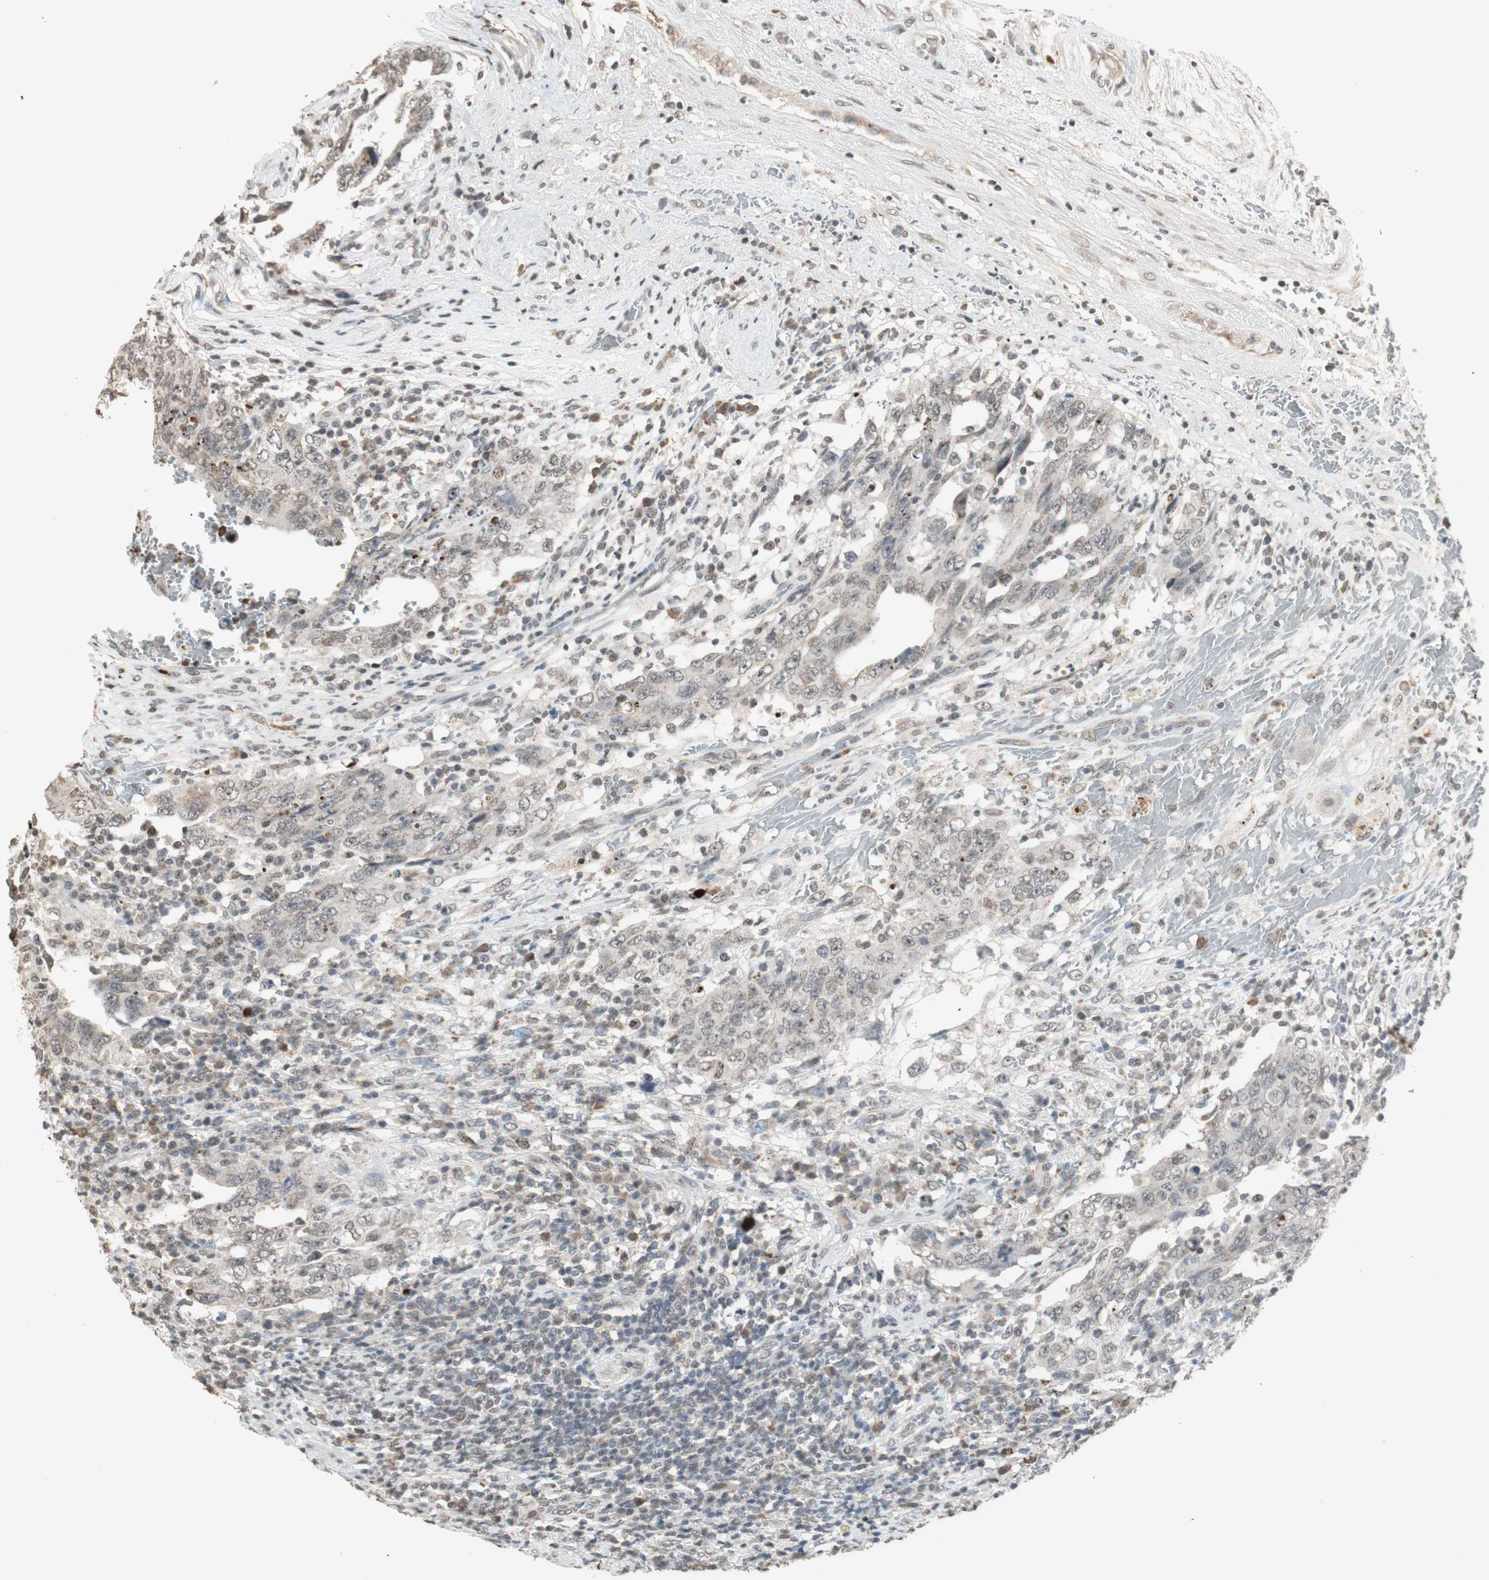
{"staining": {"intensity": "weak", "quantity": "25%-75%", "location": "cytoplasmic/membranous"}, "tissue": "testis cancer", "cell_type": "Tumor cells", "image_type": "cancer", "snomed": [{"axis": "morphology", "description": "Carcinoma, Embryonal, NOS"}, {"axis": "topography", "description": "Testis"}], "caption": "This image demonstrates IHC staining of testis cancer, with low weak cytoplasmic/membranous expression in about 25%-75% of tumor cells.", "gene": "PRELID1", "patient": {"sex": "male", "age": 26}}